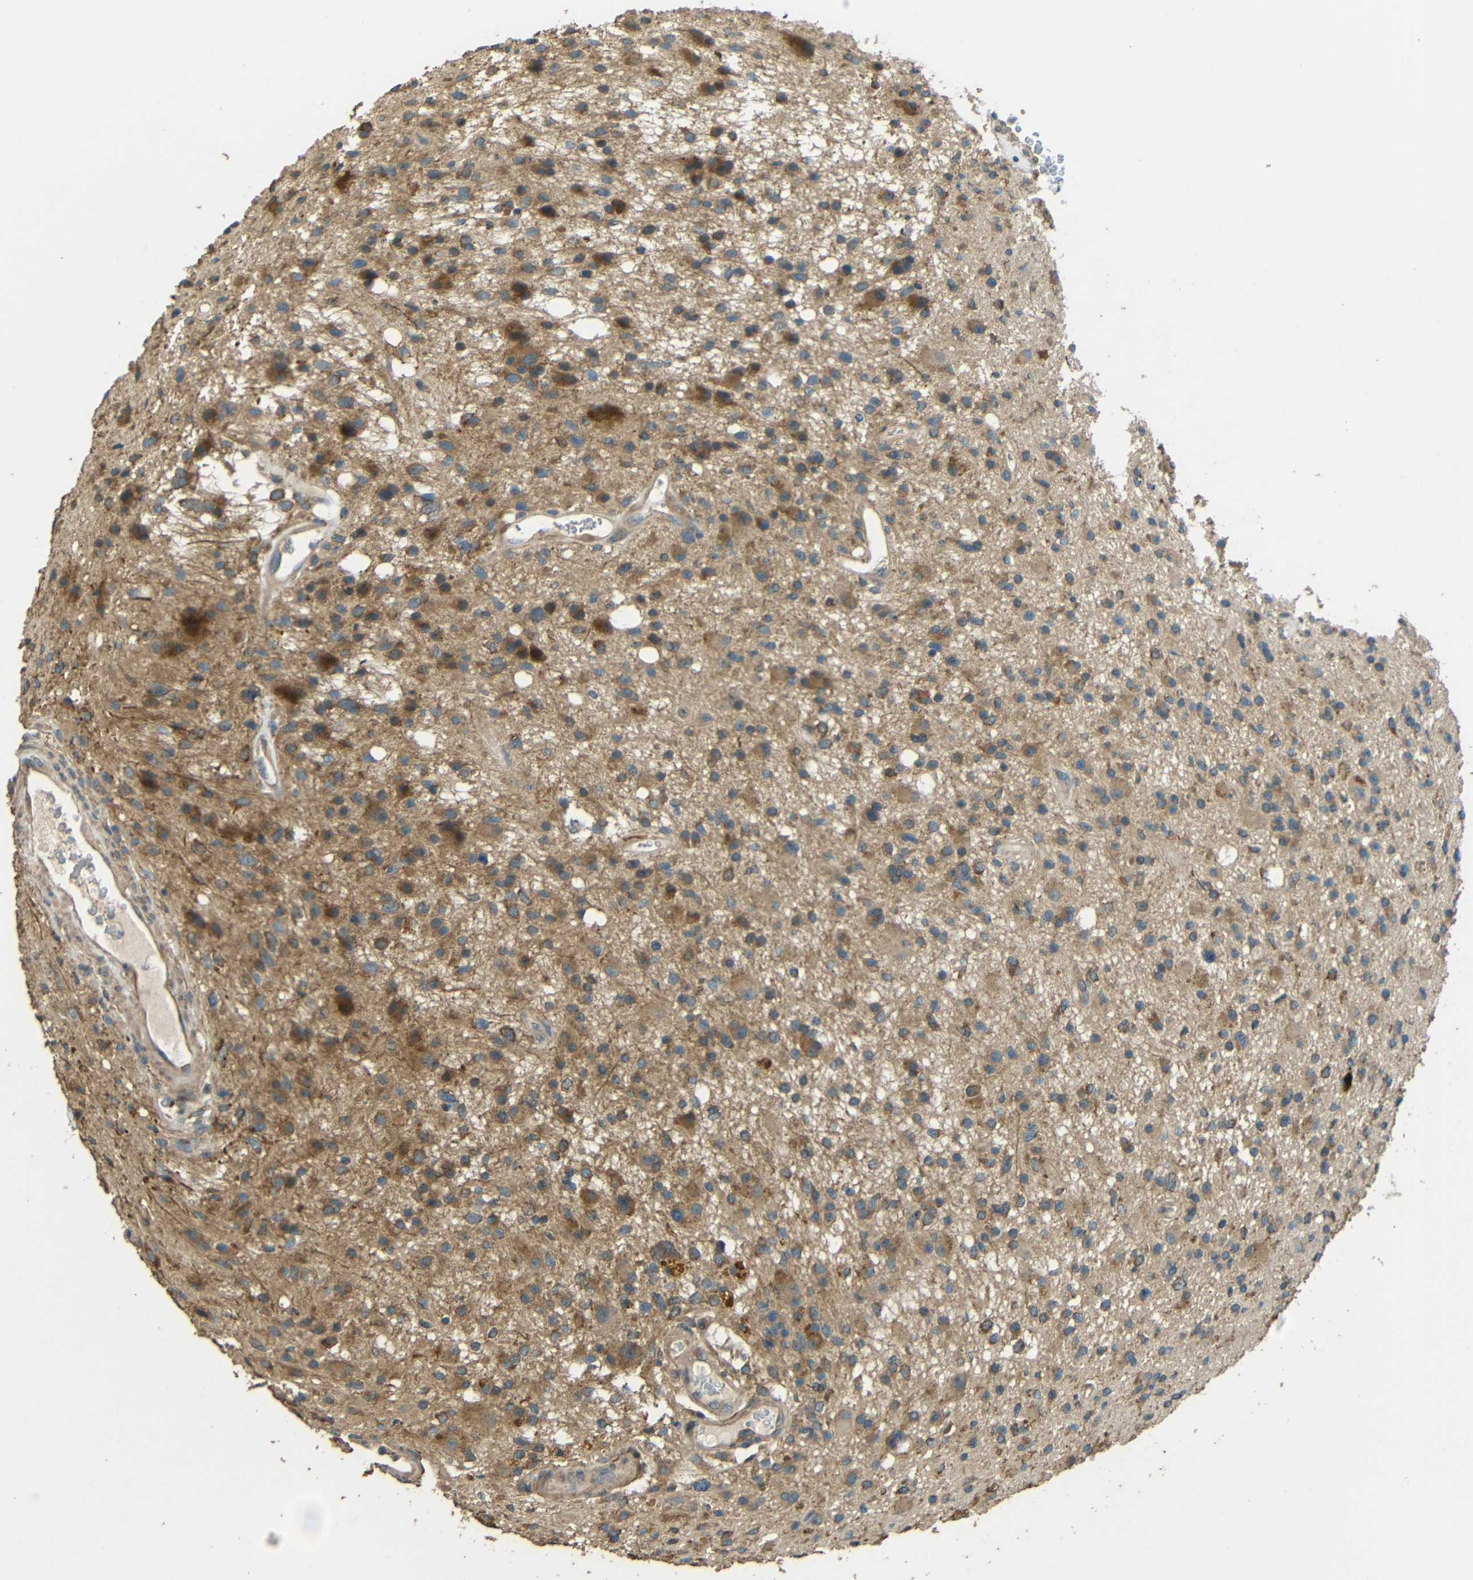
{"staining": {"intensity": "moderate", "quantity": ">75%", "location": "cytoplasmic/membranous"}, "tissue": "glioma", "cell_type": "Tumor cells", "image_type": "cancer", "snomed": [{"axis": "morphology", "description": "Glioma, malignant, High grade"}, {"axis": "topography", "description": "Brain"}], "caption": "The micrograph reveals a brown stain indicating the presence of a protein in the cytoplasmic/membranous of tumor cells in malignant glioma (high-grade).", "gene": "ACACA", "patient": {"sex": "male", "age": 33}}